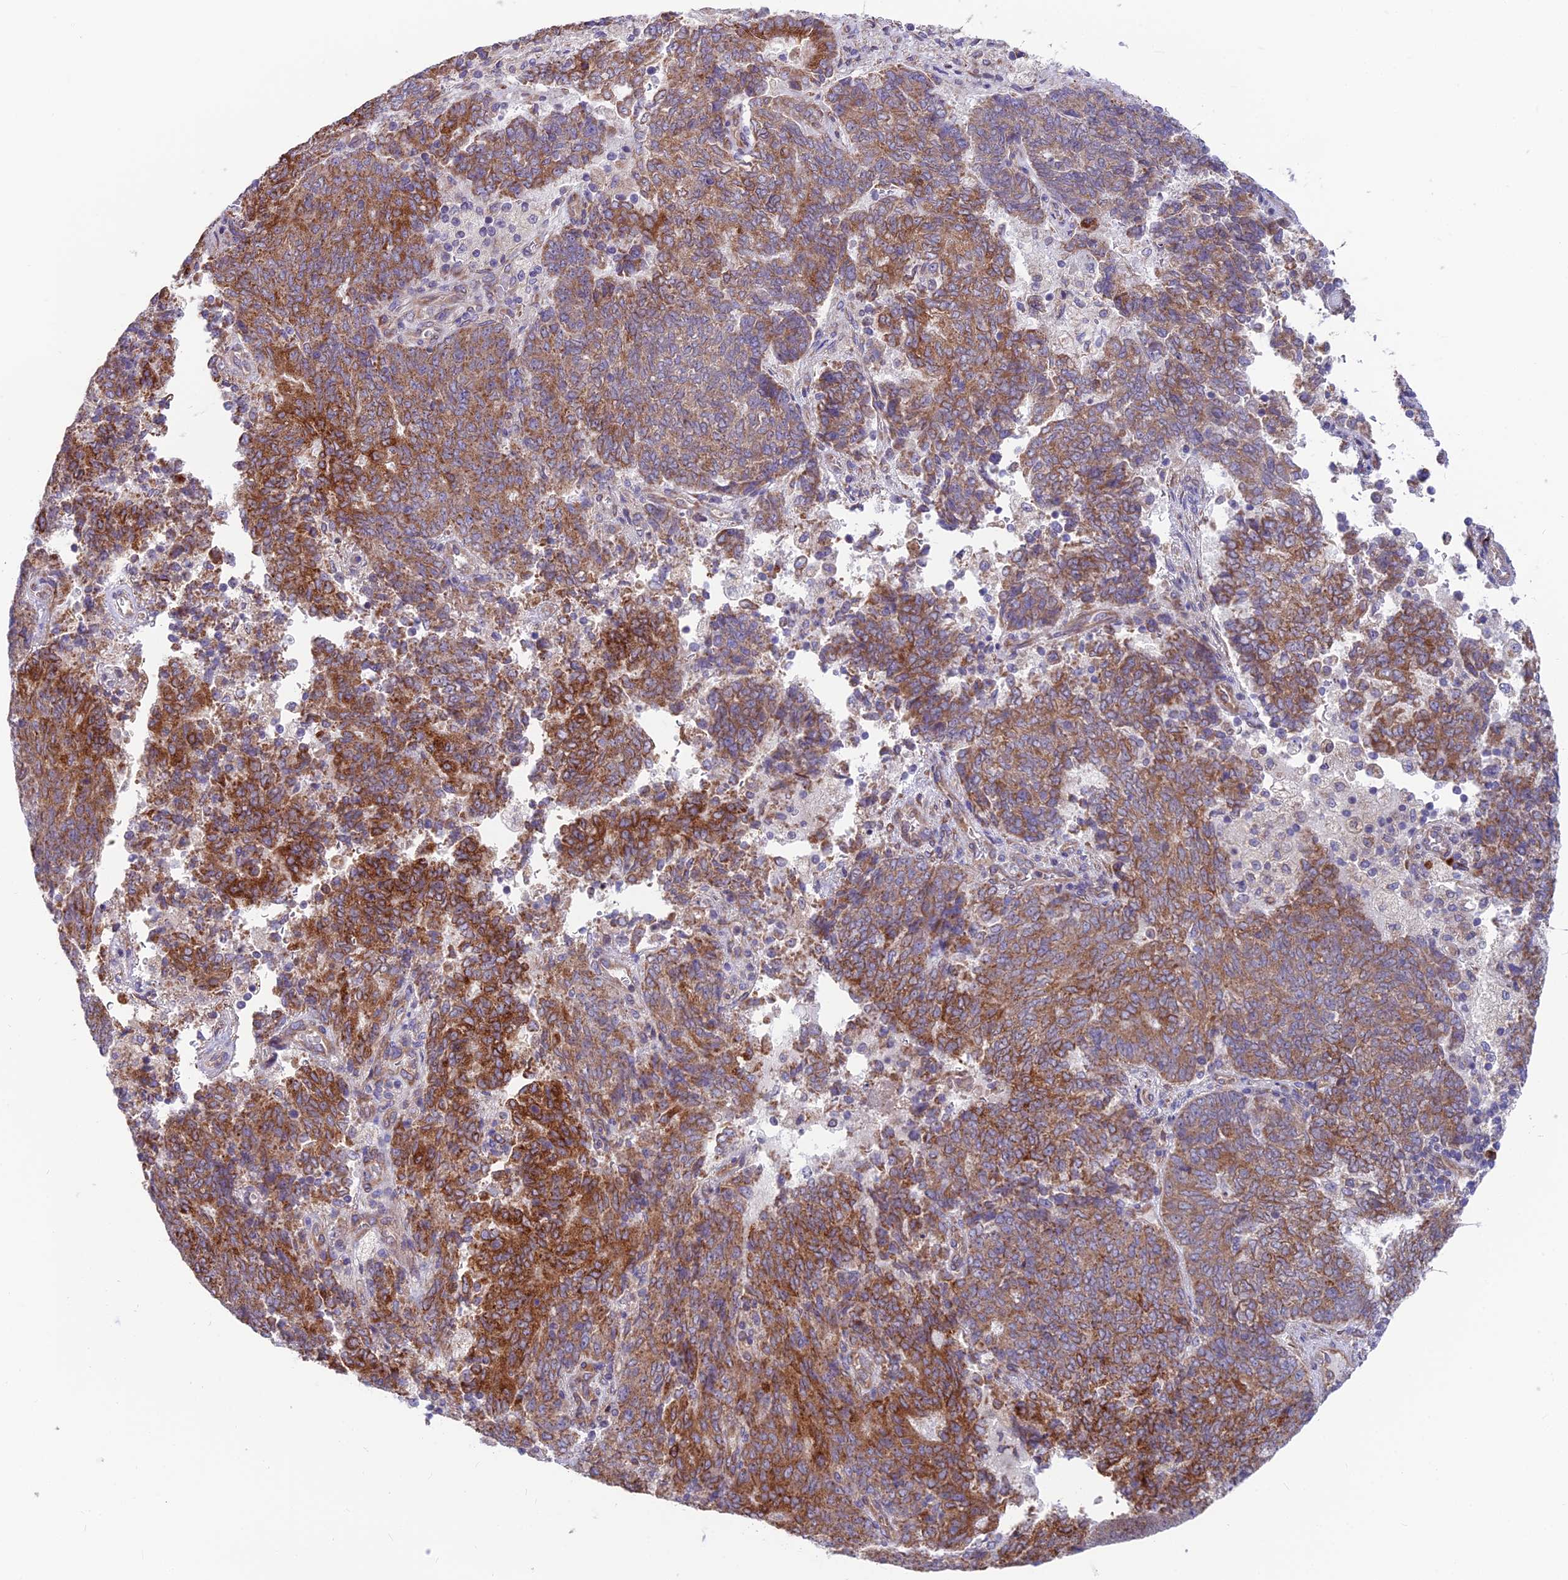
{"staining": {"intensity": "strong", "quantity": "25%-75%", "location": "cytoplasmic/membranous"}, "tissue": "endometrial cancer", "cell_type": "Tumor cells", "image_type": "cancer", "snomed": [{"axis": "morphology", "description": "Adenocarcinoma, NOS"}, {"axis": "topography", "description": "Endometrium"}], "caption": "About 25%-75% of tumor cells in human endometrial cancer display strong cytoplasmic/membranous protein positivity as visualized by brown immunohistochemical staining.", "gene": "TBC1D20", "patient": {"sex": "female", "age": 80}}